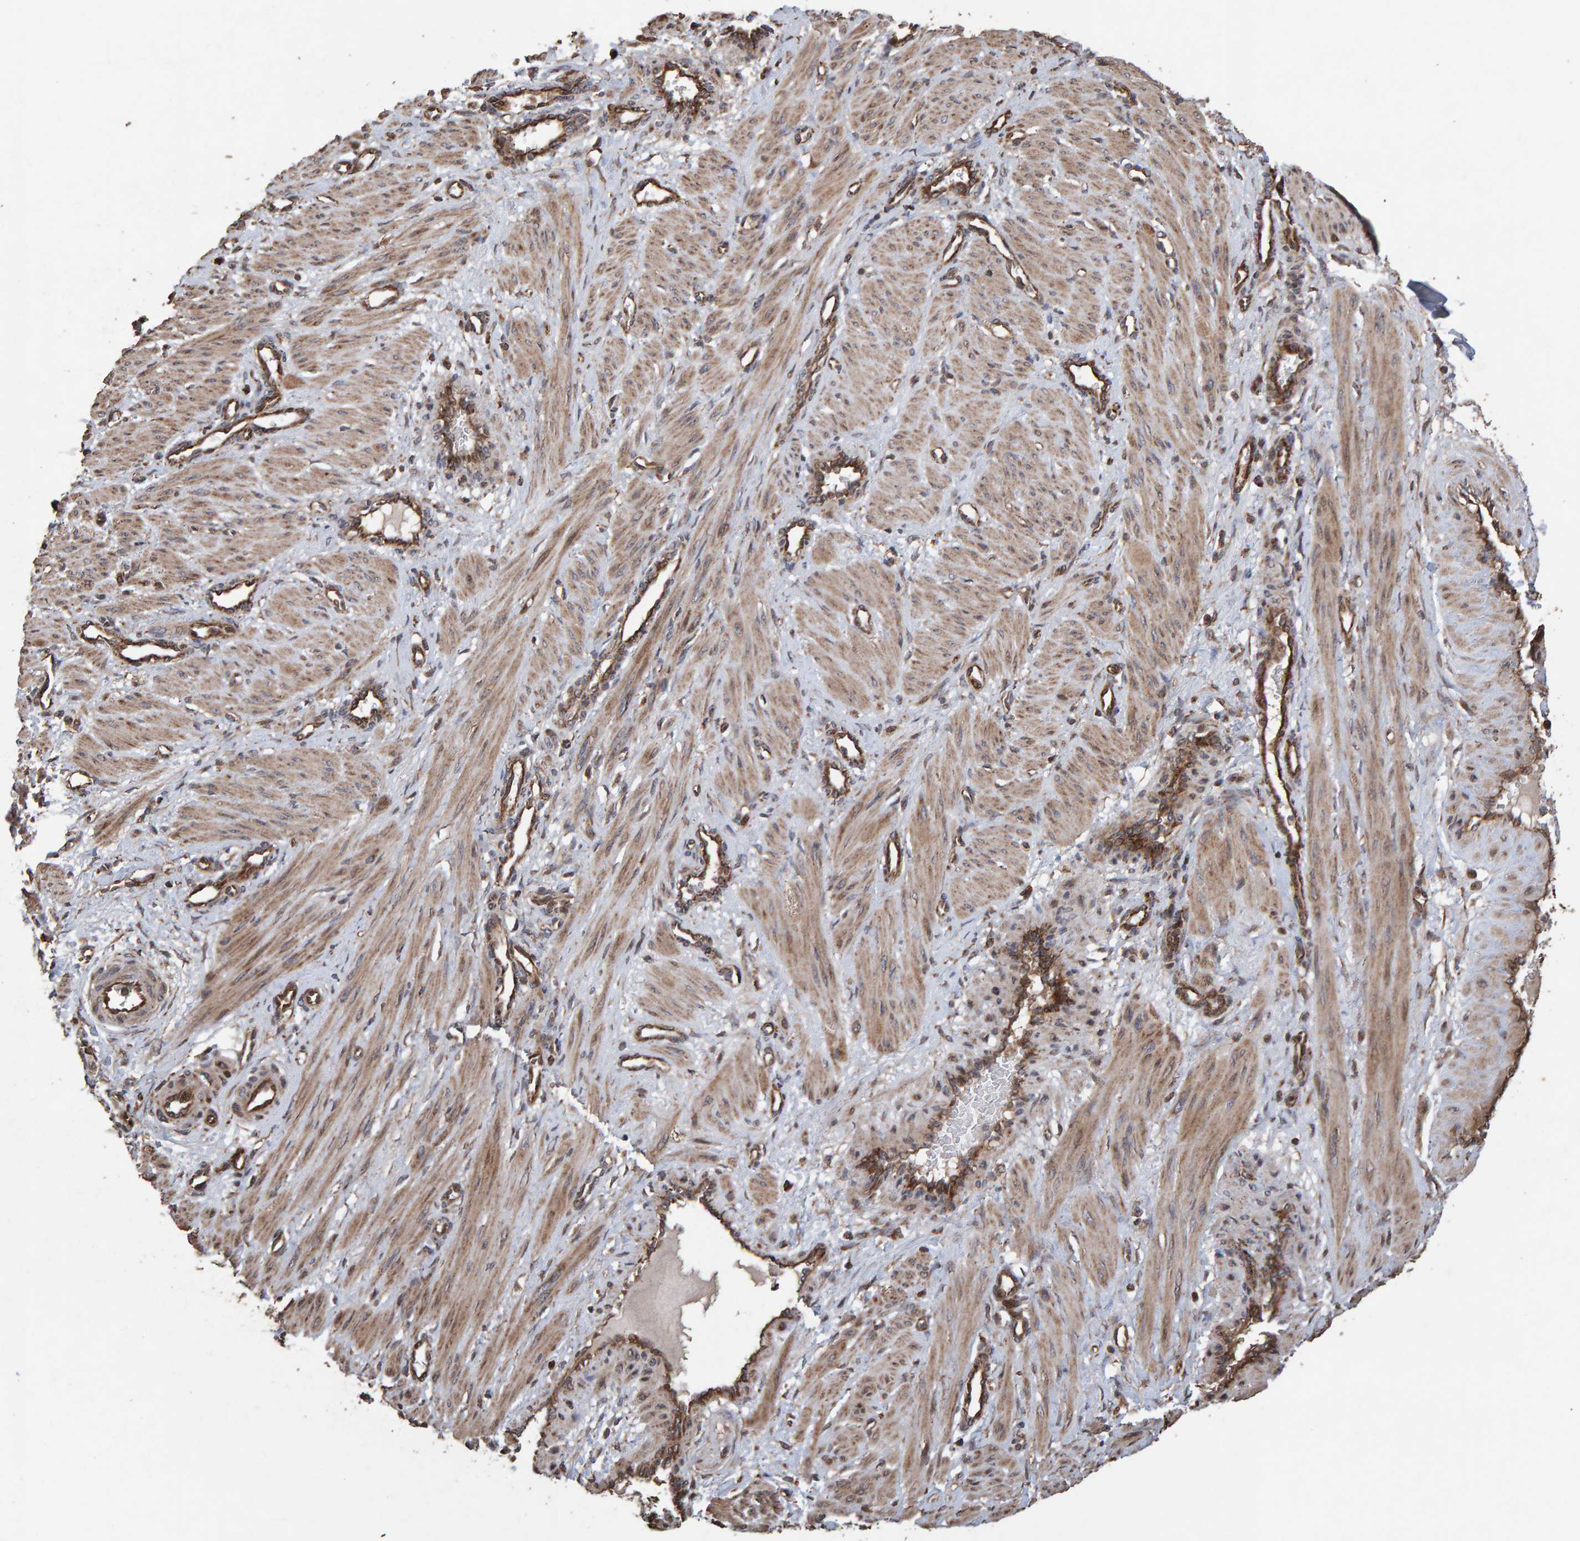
{"staining": {"intensity": "moderate", "quantity": "25%-75%", "location": "cytoplasmic/membranous"}, "tissue": "smooth muscle", "cell_type": "Smooth muscle cells", "image_type": "normal", "snomed": [{"axis": "morphology", "description": "Normal tissue, NOS"}, {"axis": "topography", "description": "Endometrium"}], "caption": "Immunohistochemical staining of normal smooth muscle reveals 25%-75% levels of moderate cytoplasmic/membranous protein expression in about 25%-75% of smooth muscle cells.", "gene": "OSBP2", "patient": {"sex": "female", "age": 33}}